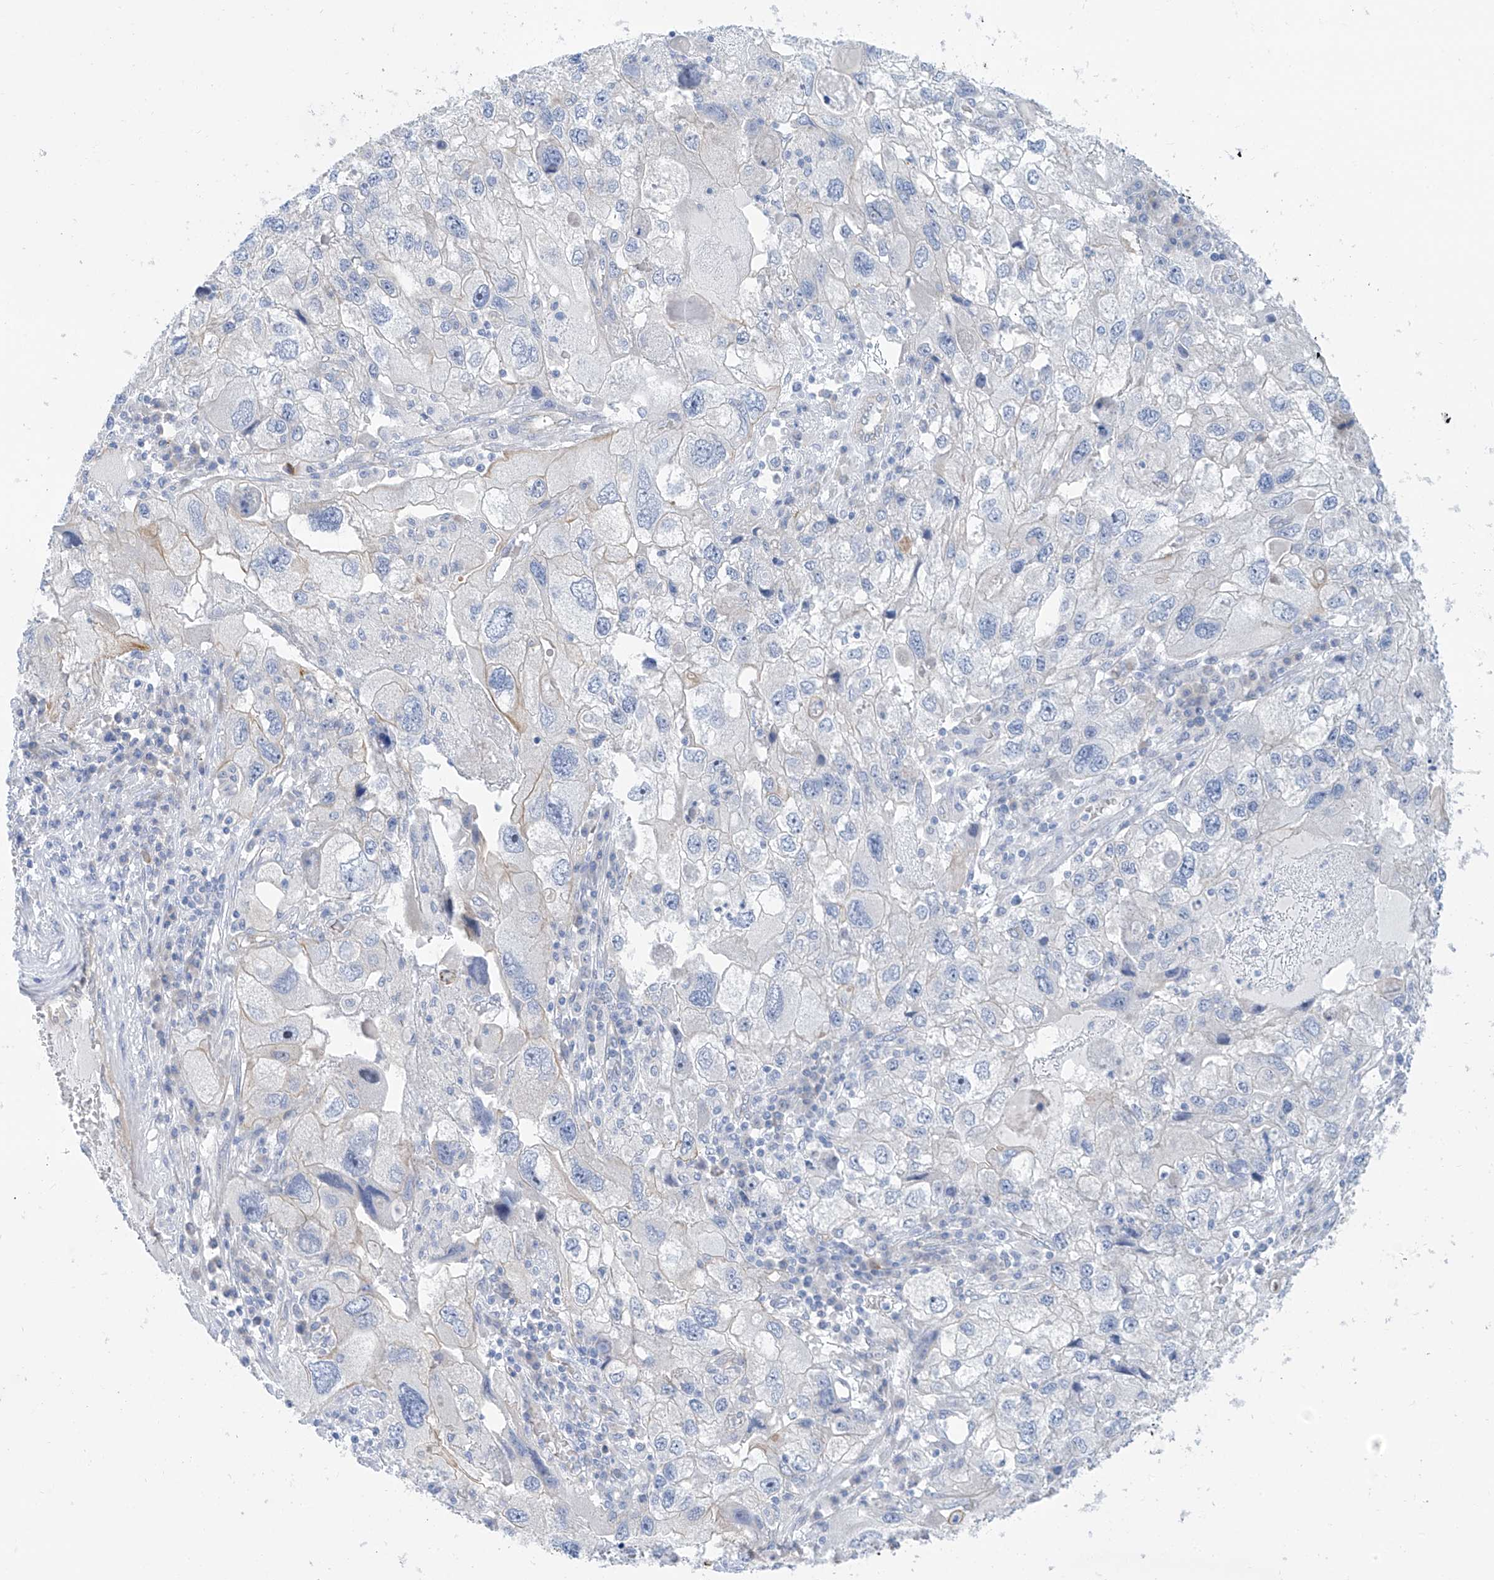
{"staining": {"intensity": "negative", "quantity": "none", "location": "none"}, "tissue": "endometrial cancer", "cell_type": "Tumor cells", "image_type": "cancer", "snomed": [{"axis": "morphology", "description": "Adenocarcinoma, NOS"}, {"axis": "topography", "description": "Endometrium"}], "caption": "Immunohistochemical staining of human endometrial adenocarcinoma exhibits no significant expression in tumor cells.", "gene": "PIK3C2B", "patient": {"sex": "female", "age": 49}}